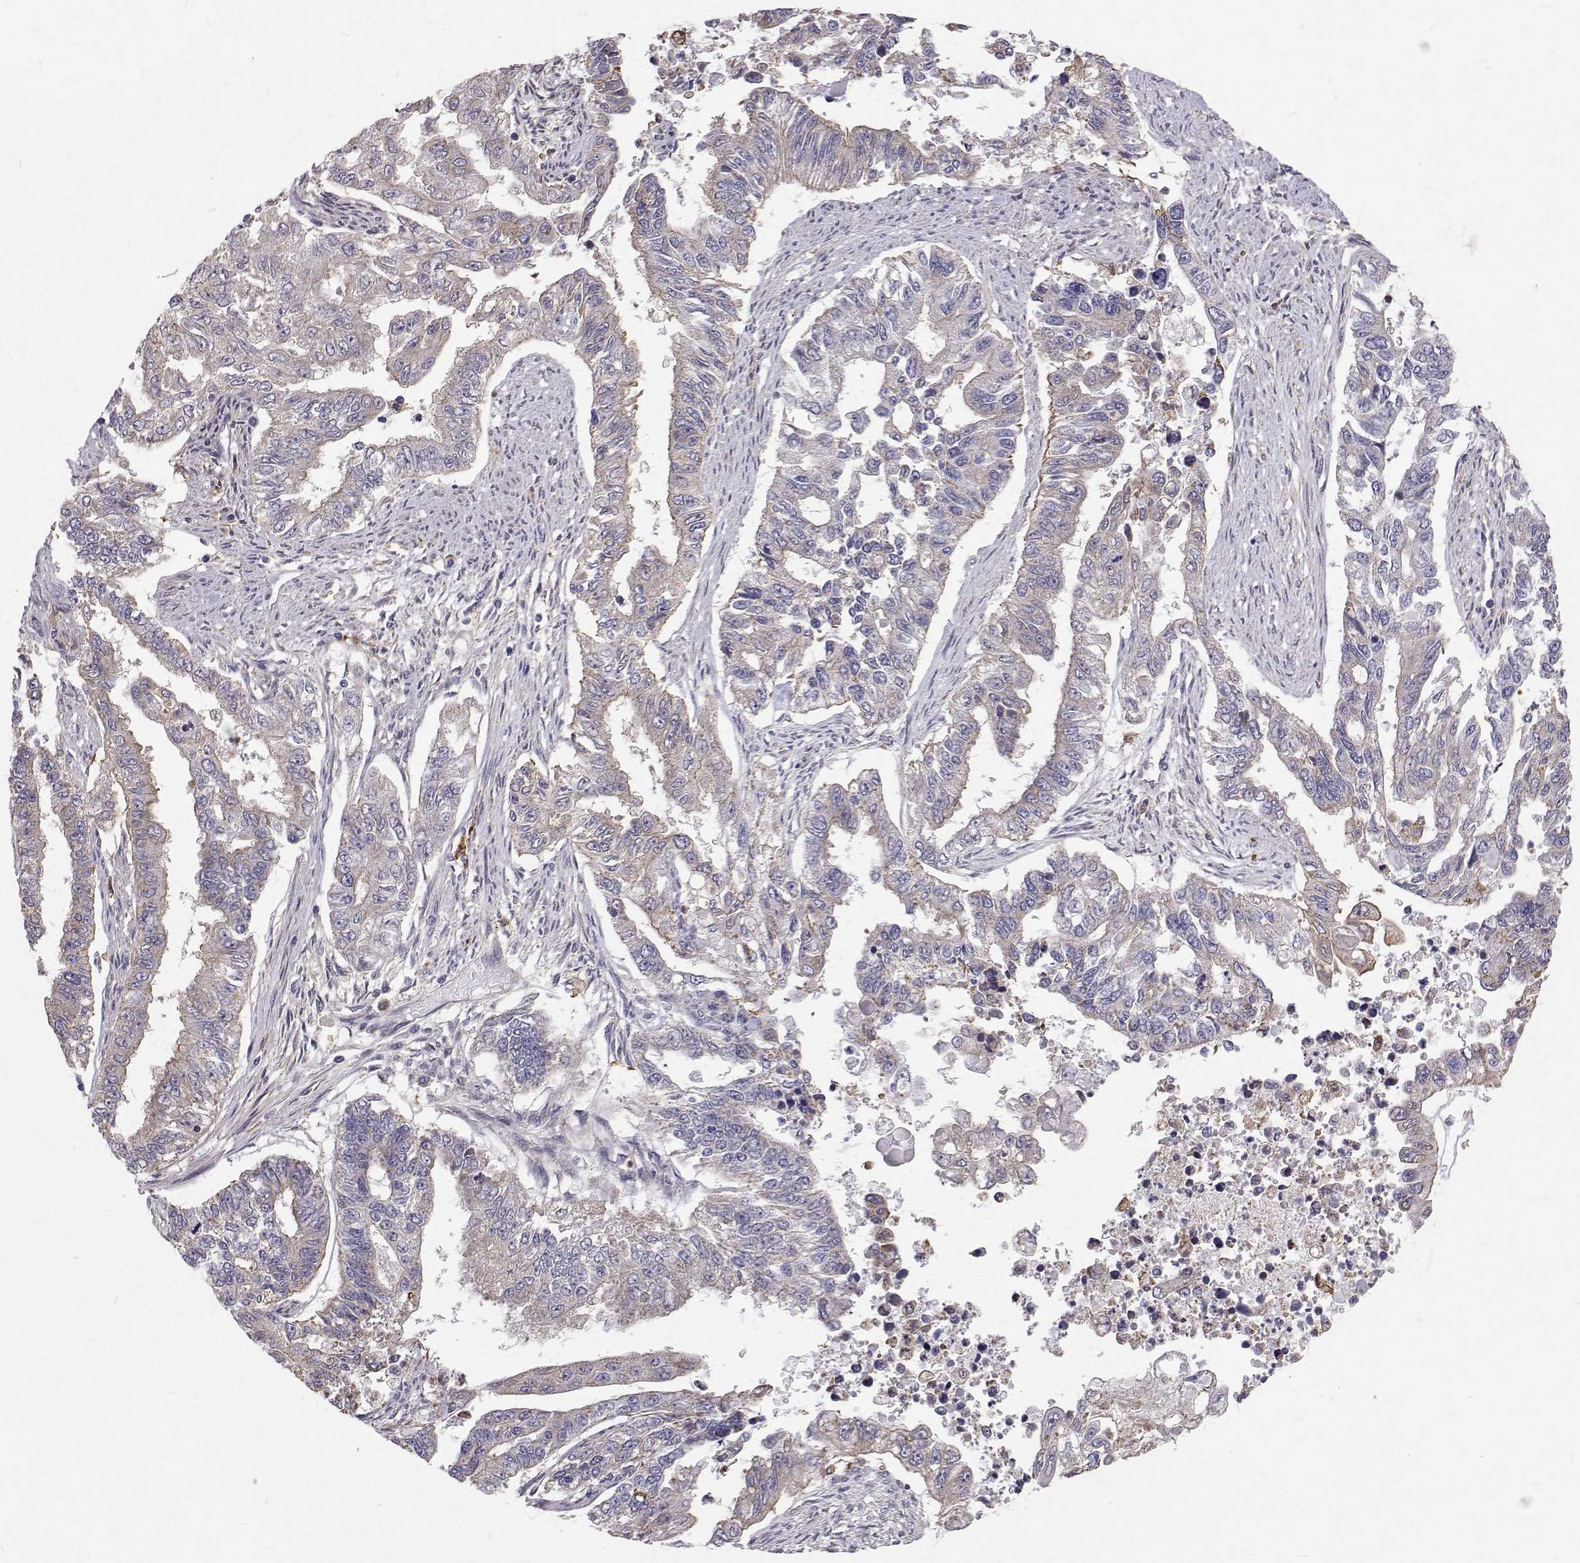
{"staining": {"intensity": "weak", "quantity": "<25%", "location": "cytoplasmic/membranous"}, "tissue": "endometrial cancer", "cell_type": "Tumor cells", "image_type": "cancer", "snomed": [{"axis": "morphology", "description": "Adenocarcinoma, NOS"}, {"axis": "topography", "description": "Uterus"}], "caption": "The photomicrograph reveals no staining of tumor cells in endometrial adenocarcinoma. (DAB immunohistochemistry (IHC) with hematoxylin counter stain).", "gene": "CCDC89", "patient": {"sex": "female", "age": 59}}